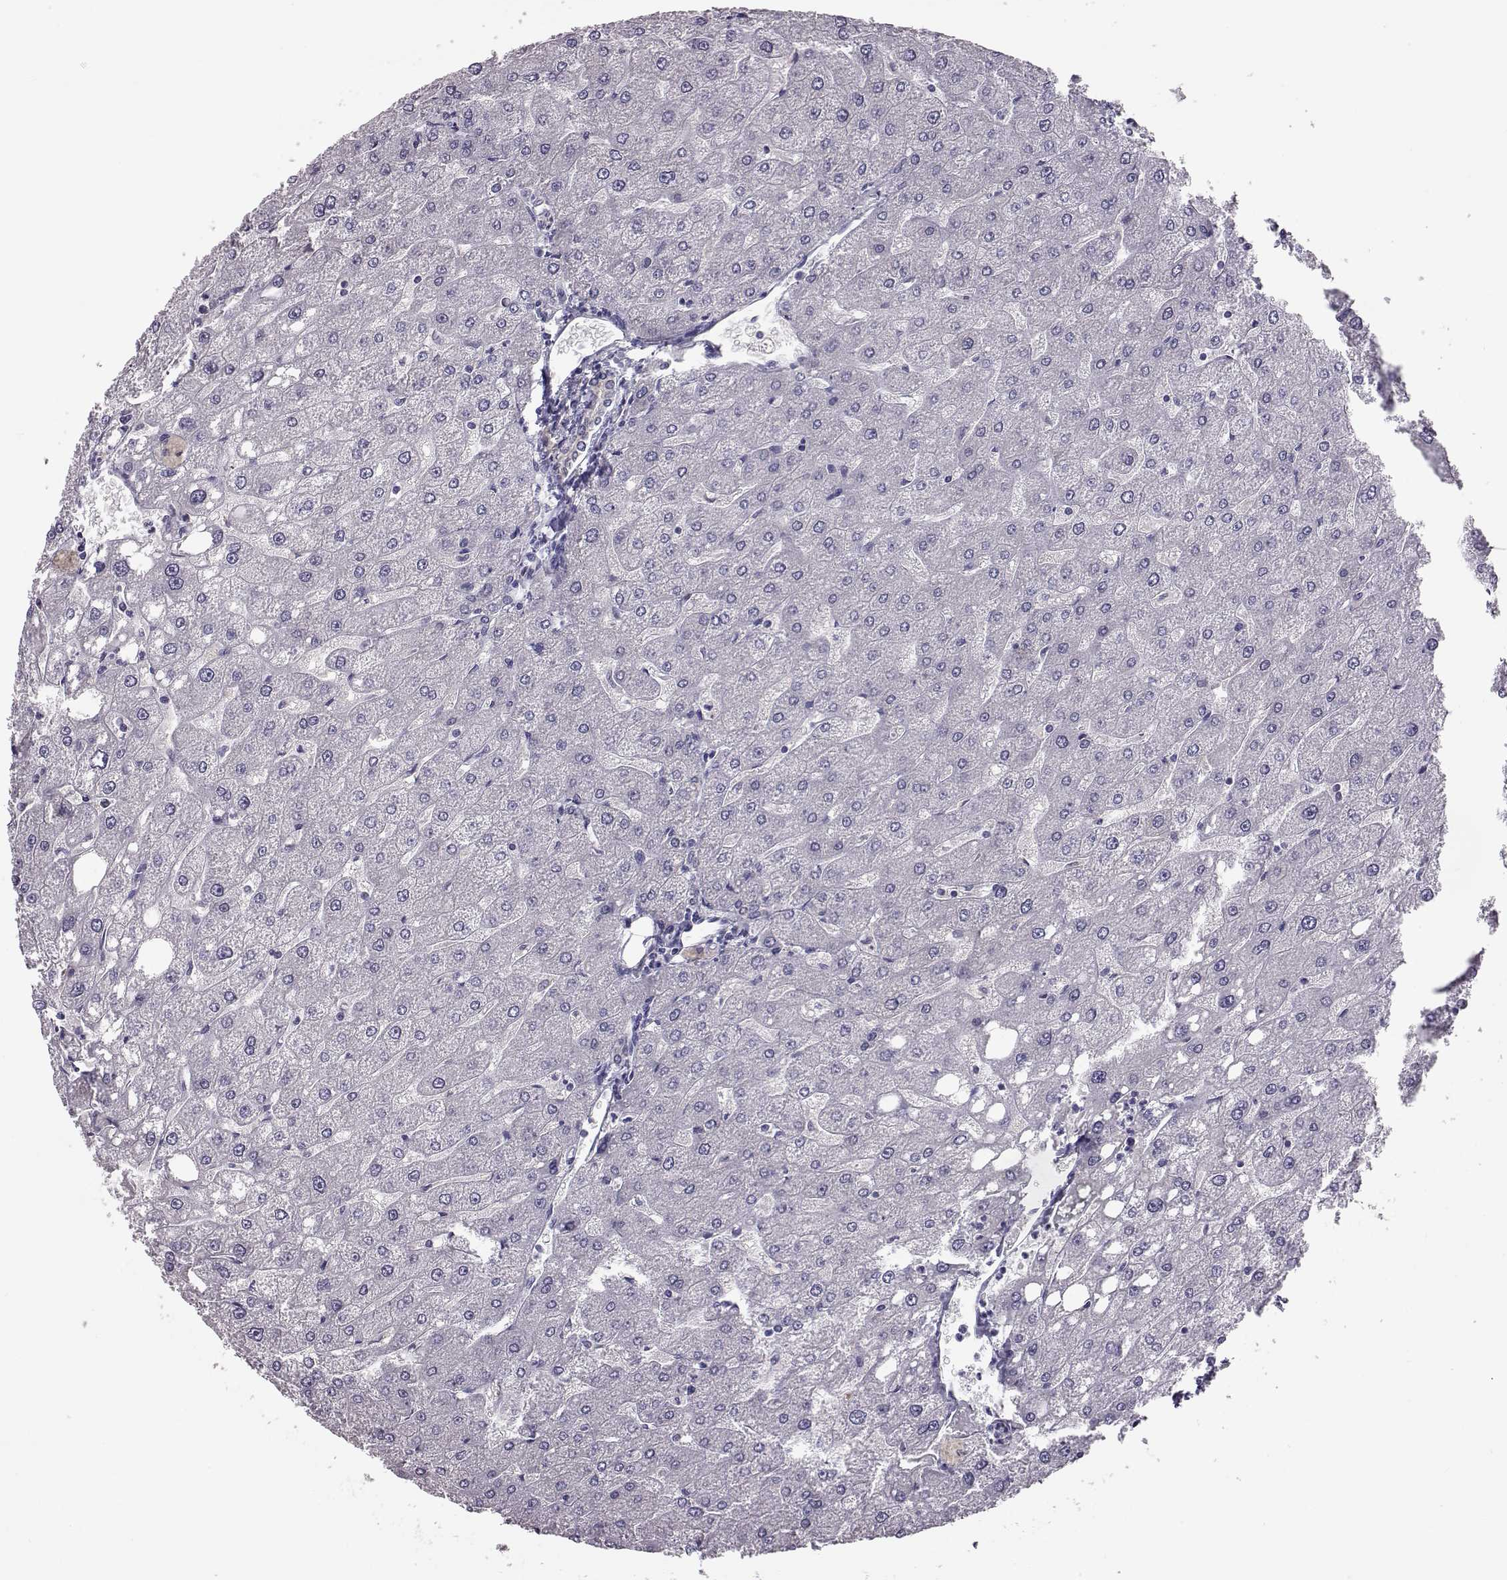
{"staining": {"intensity": "negative", "quantity": "none", "location": "none"}, "tissue": "liver", "cell_type": "Cholangiocytes", "image_type": "normal", "snomed": [{"axis": "morphology", "description": "Normal tissue, NOS"}, {"axis": "topography", "description": "Liver"}], "caption": "IHC micrograph of benign human liver stained for a protein (brown), which displays no staining in cholangiocytes.", "gene": "ADGRG5", "patient": {"sex": "male", "age": 67}}